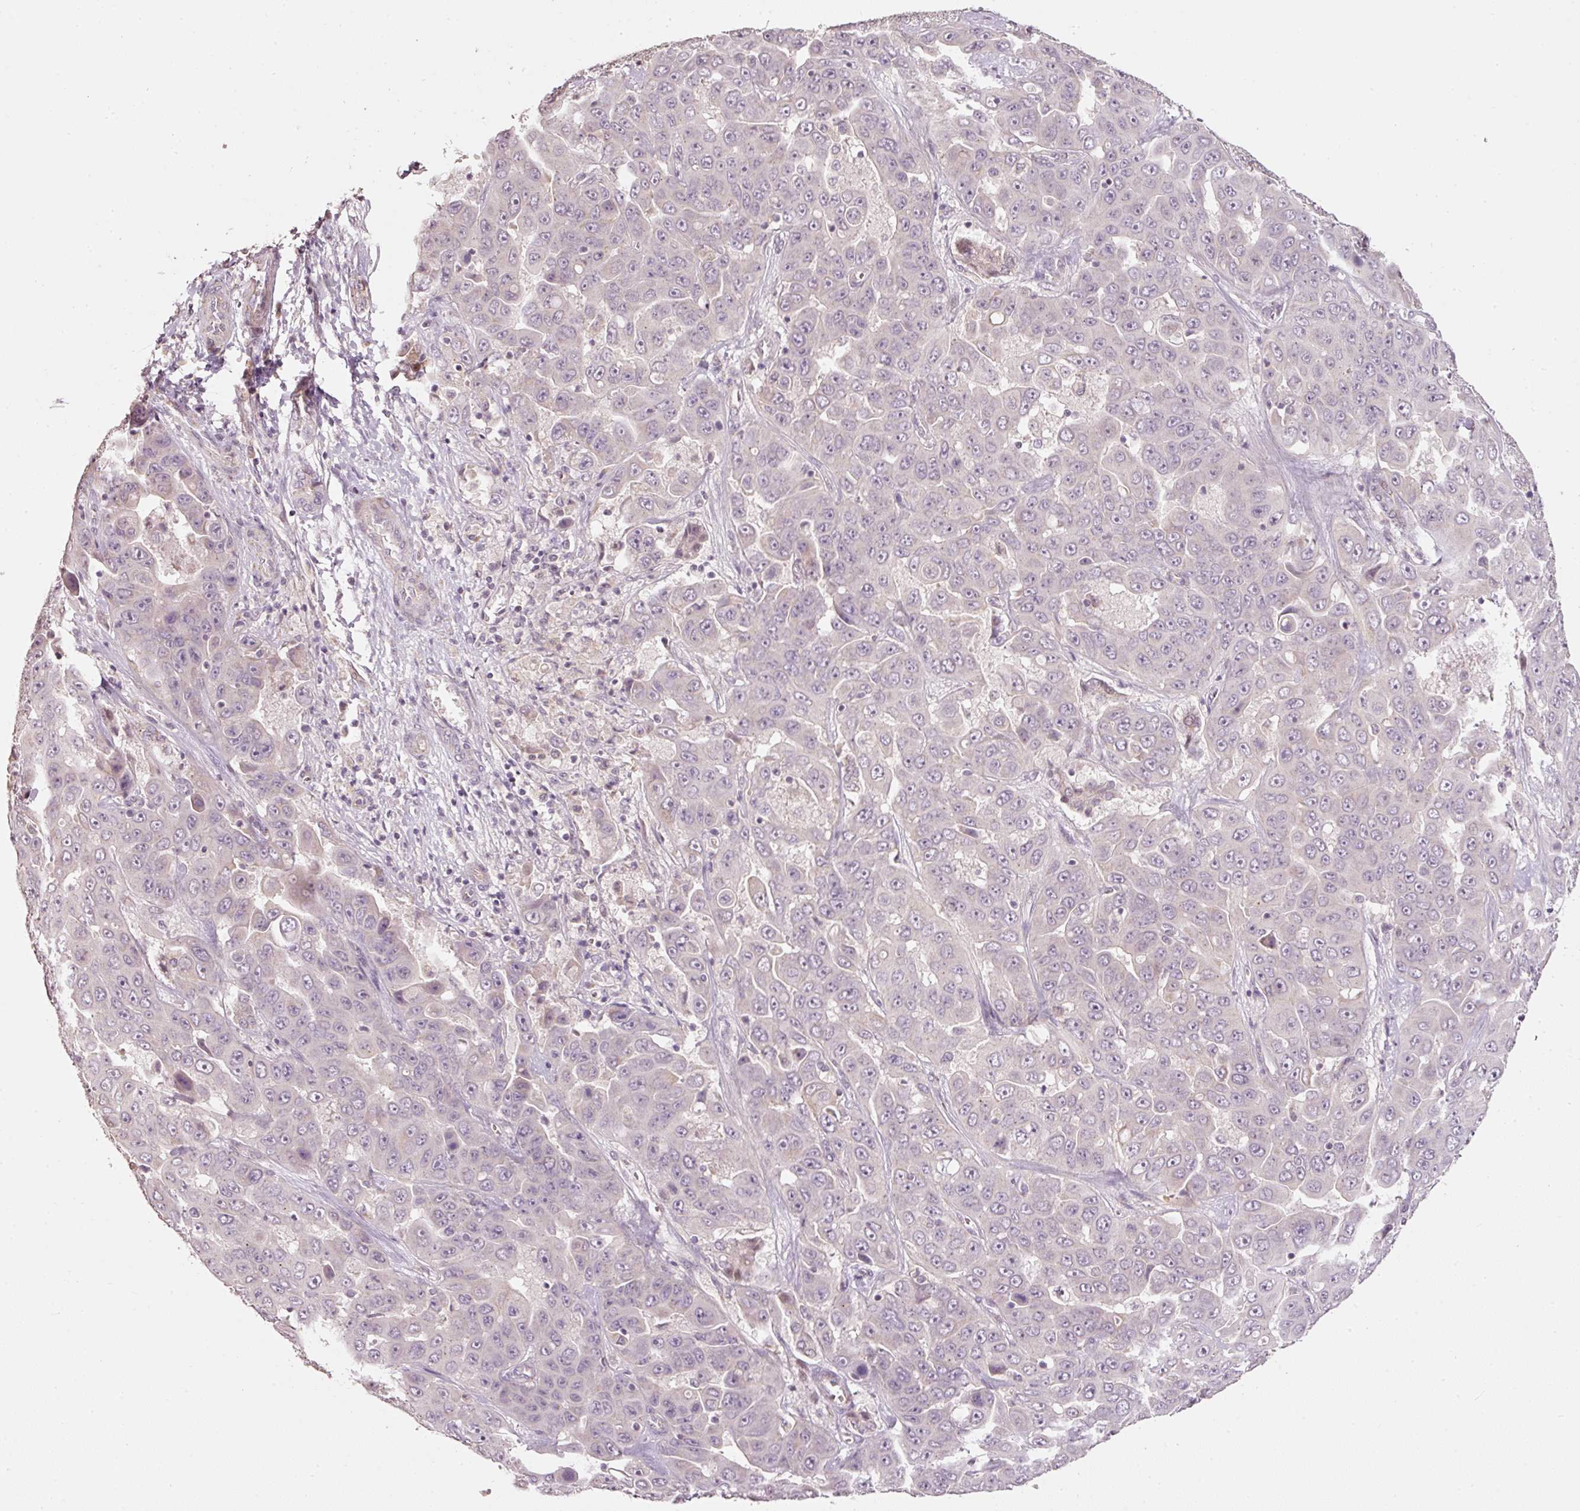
{"staining": {"intensity": "negative", "quantity": "none", "location": "none"}, "tissue": "liver cancer", "cell_type": "Tumor cells", "image_type": "cancer", "snomed": [{"axis": "morphology", "description": "Cholangiocarcinoma"}, {"axis": "topography", "description": "Liver"}], "caption": "Immunohistochemistry (IHC) micrograph of neoplastic tissue: human cholangiocarcinoma (liver) stained with DAB displays no significant protein expression in tumor cells.", "gene": "TOB2", "patient": {"sex": "female", "age": 52}}